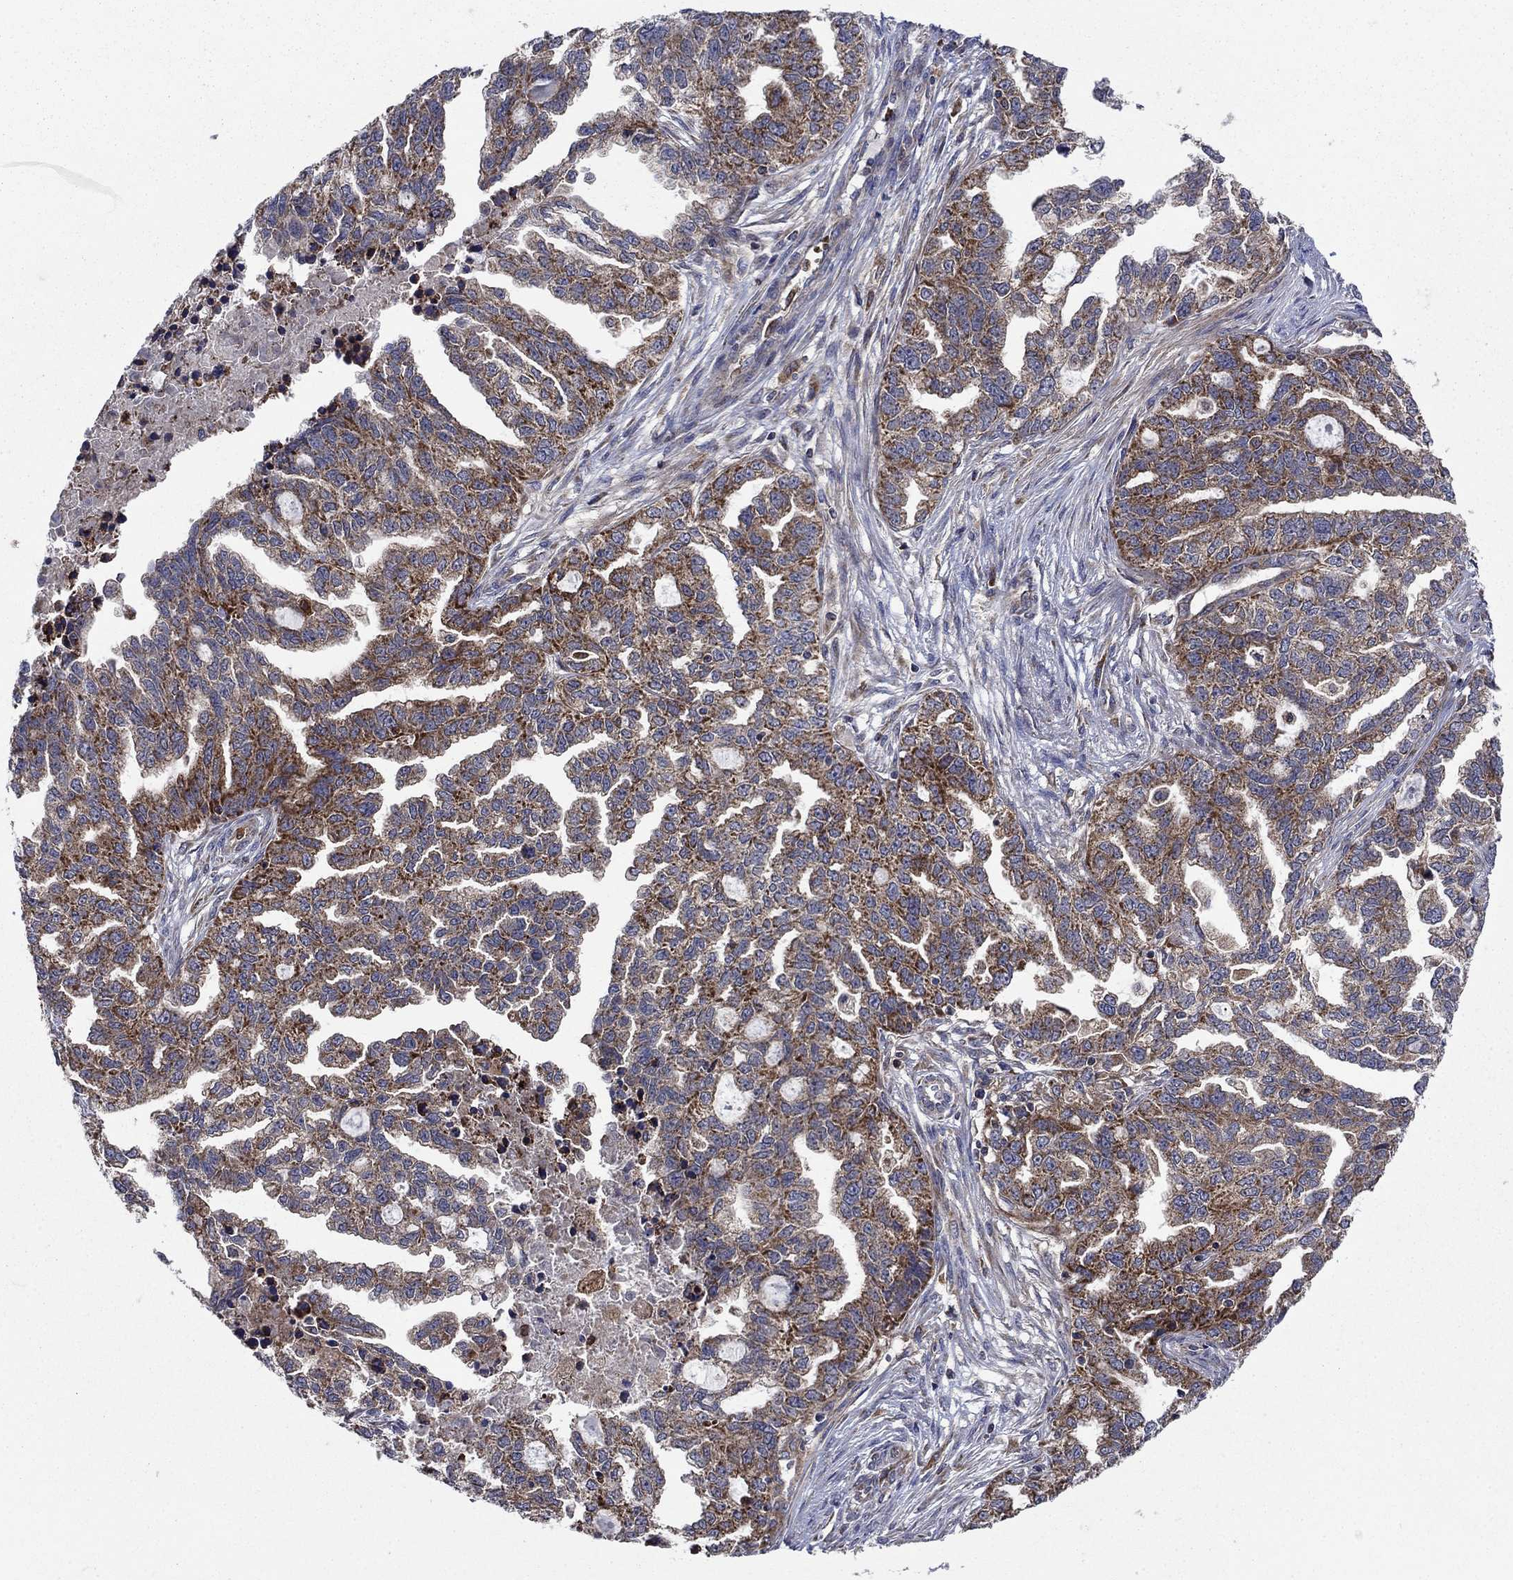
{"staining": {"intensity": "strong", "quantity": "25%-75%", "location": "cytoplasmic/membranous"}, "tissue": "ovarian cancer", "cell_type": "Tumor cells", "image_type": "cancer", "snomed": [{"axis": "morphology", "description": "Cystadenocarcinoma, serous, NOS"}, {"axis": "topography", "description": "Ovary"}], "caption": "Immunohistochemical staining of ovarian cancer exhibits strong cytoplasmic/membranous protein staining in approximately 25%-75% of tumor cells. The staining was performed using DAB, with brown indicating positive protein expression. Nuclei are stained blue with hematoxylin.", "gene": "RNF19B", "patient": {"sex": "female", "age": 51}}